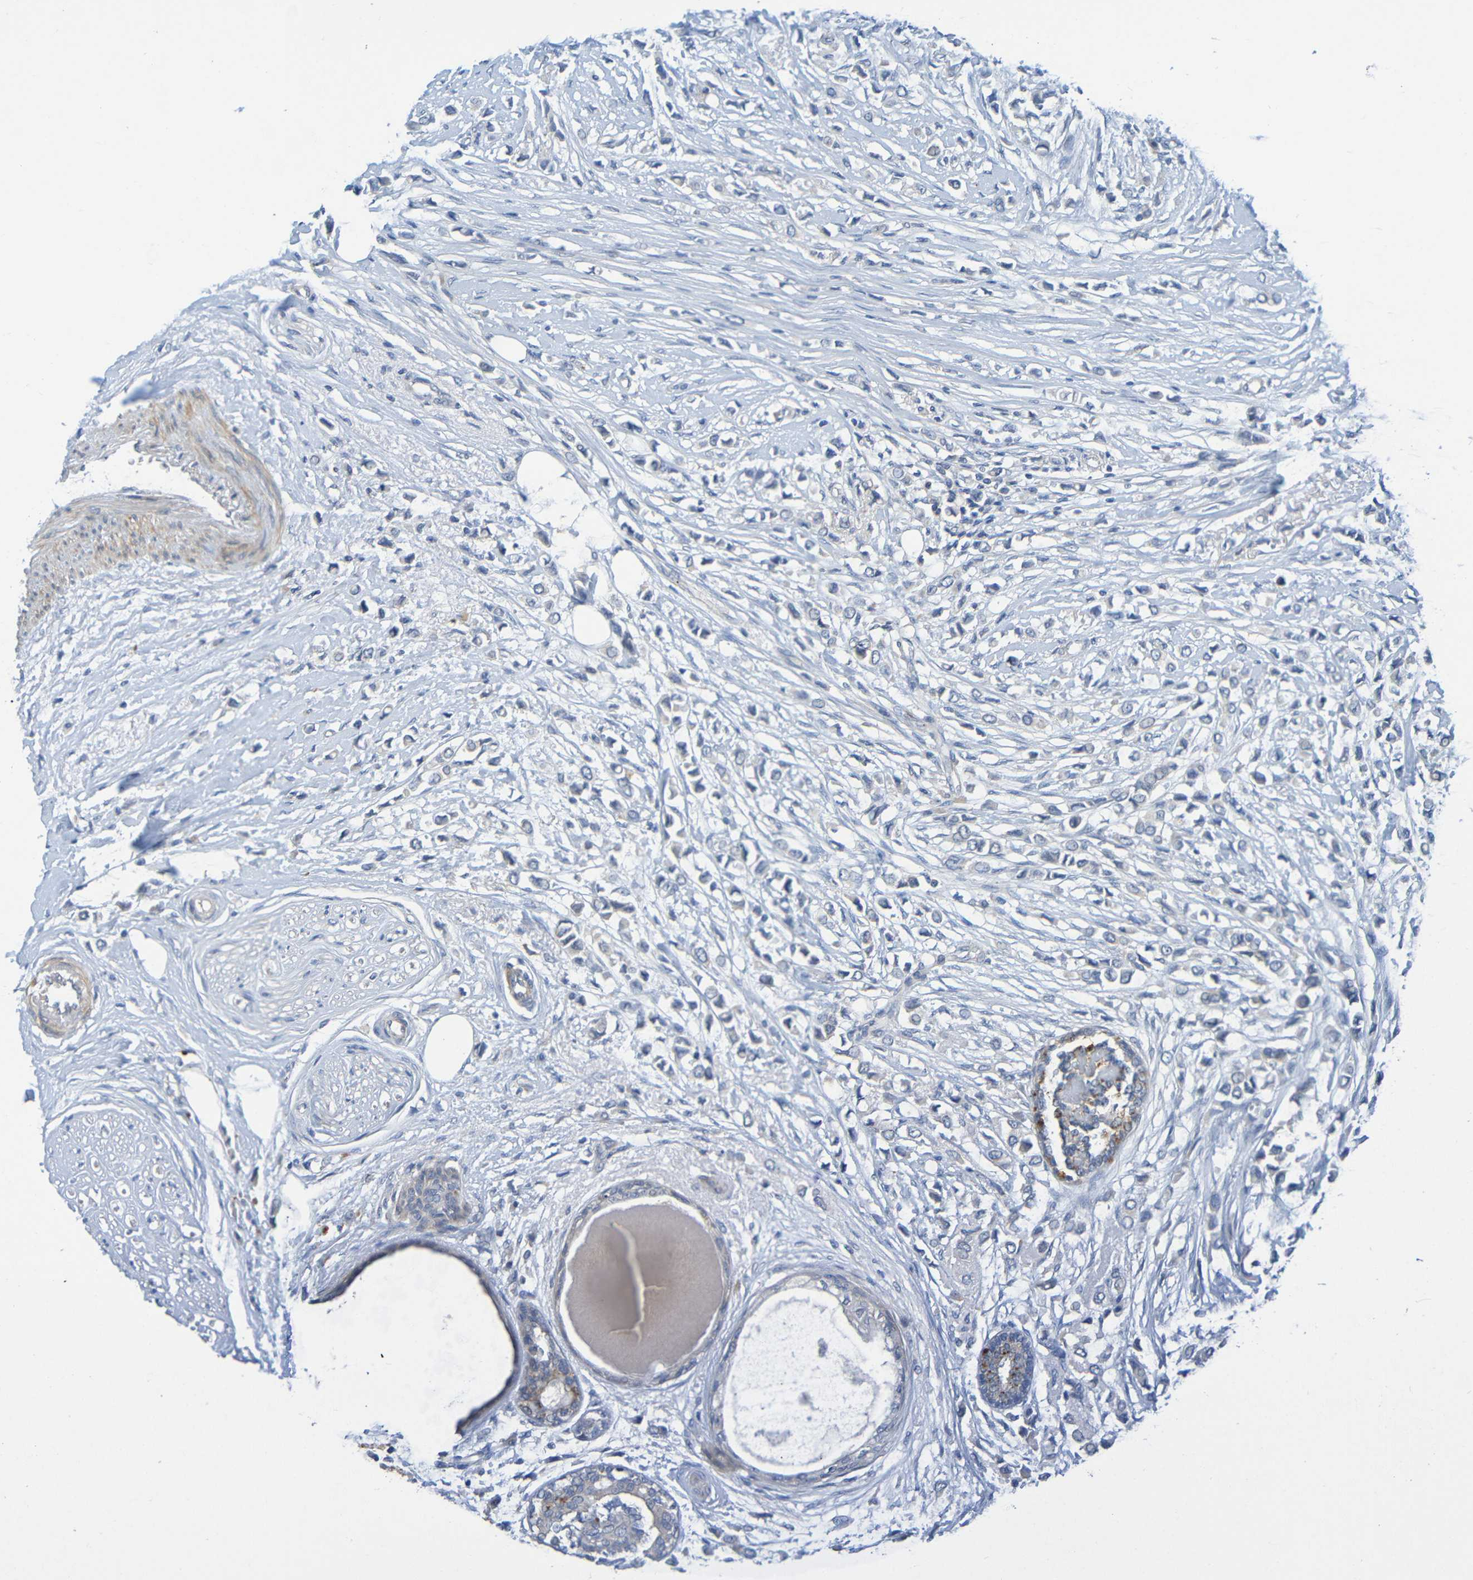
{"staining": {"intensity": "weak", "quantity": "<25%", "location": "cytoplasmic/membranous"}, "tissue": "breast cancer", "cell_type": "Tumor cells", "image_type": "cancer", "snomed": [{"axis": "morphology", "description": "Lobular carcinoma"}, {"axis": "topography", "description": "Breast"}], "caption": "The photomicrograph exhibits no significant positivity in tumor cells of lobular carcinoma (breast).", "gene": "CYP4F2", "patient": {"sex": "female", "age": 51}}